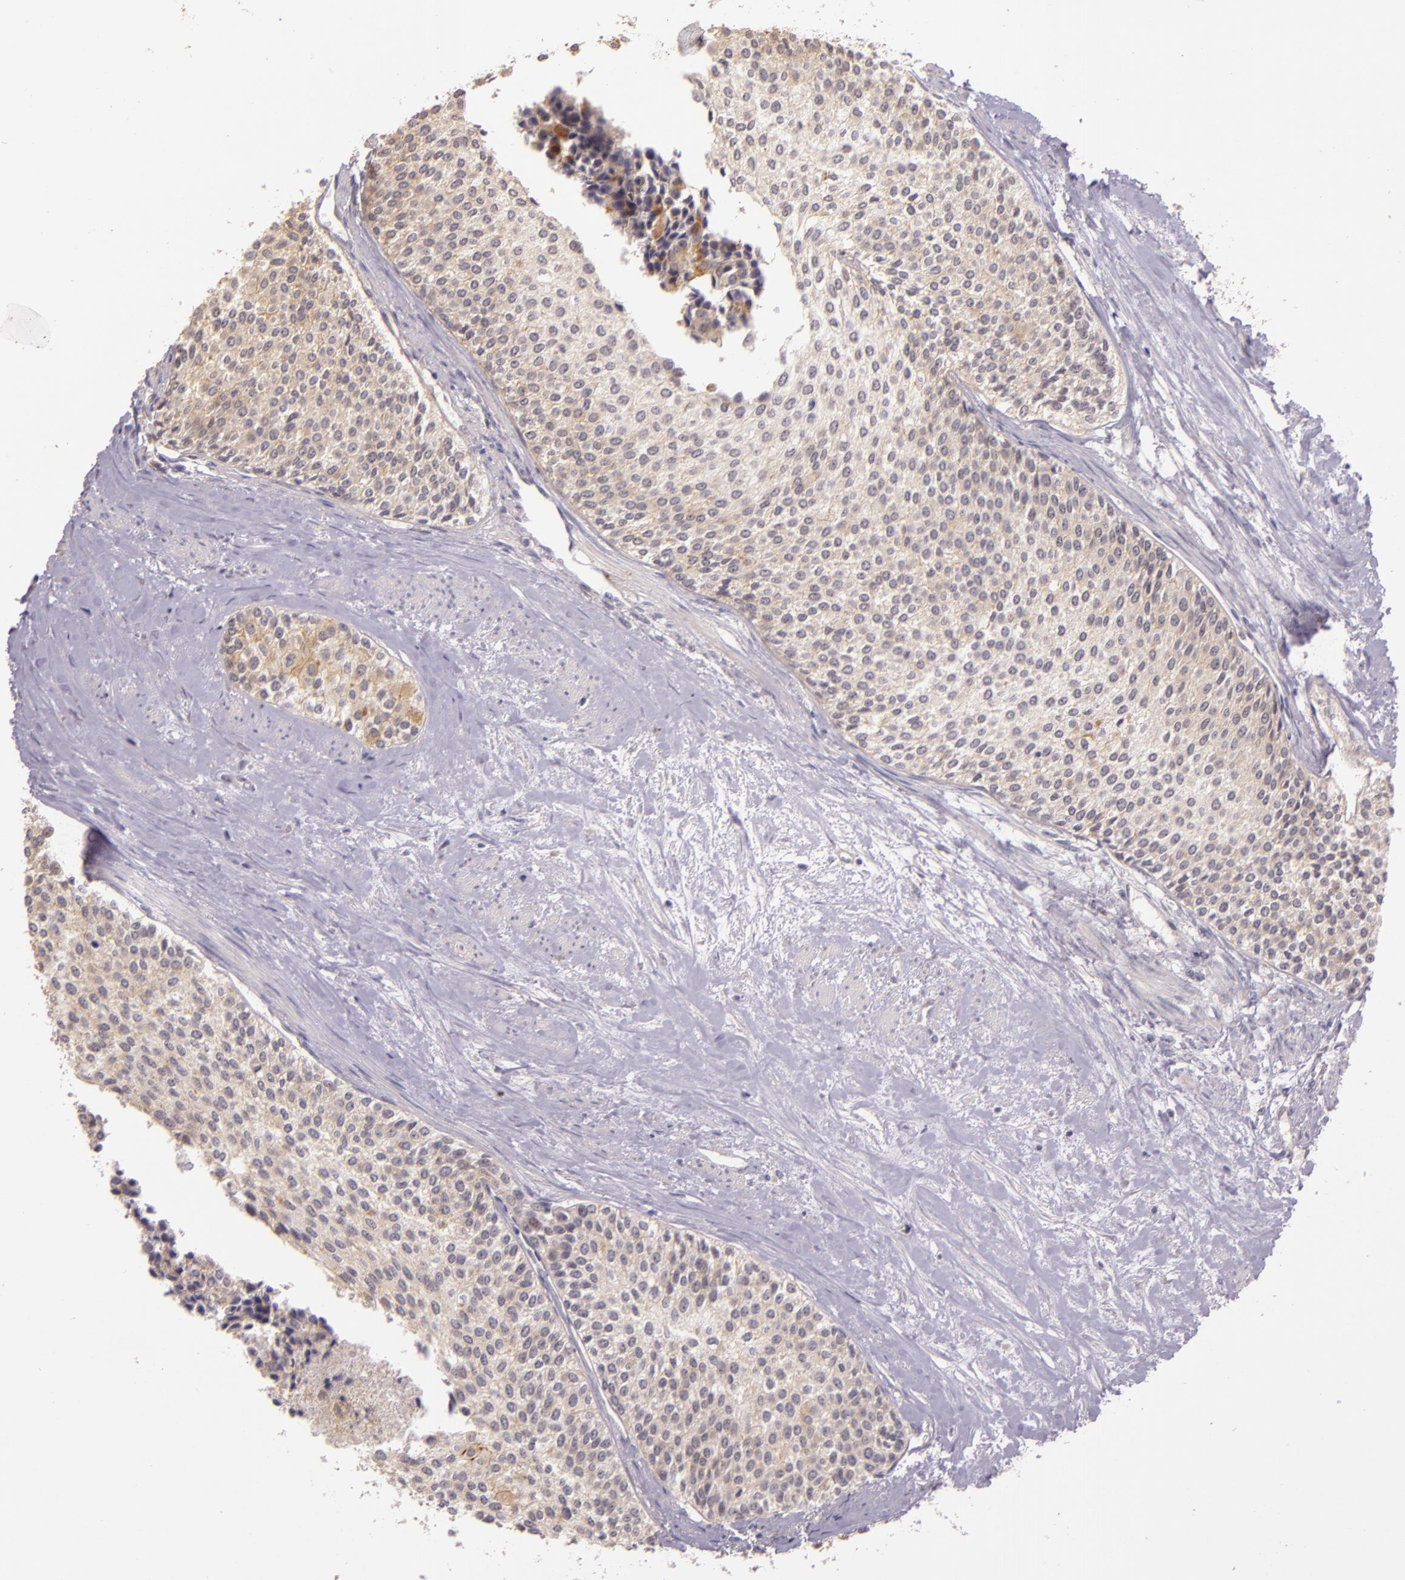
{"staining": {"intensity": "weak", "quantity": "25%-75%", "location": "cytoplasmic/membranous"}, "tissue": "urothelial cancer", "cell_type": "Tumor cells", "image_type": "cancer", "snomed": [{"axis": "morphology", "description": "Urothelial carcinoma, Low grade"}, {"axis": "topography", "description": "Urinary bladder"}], "caption": "Tumor cells demonstrate weak cytoplasmic/membranous expression in about 25%-75% of cells in urothelial cancer. (Brightfield microscopy of DAB IHC at high magnification).", "gene": "ARMH4", "patient": {"sex": "female", "age": 73}}